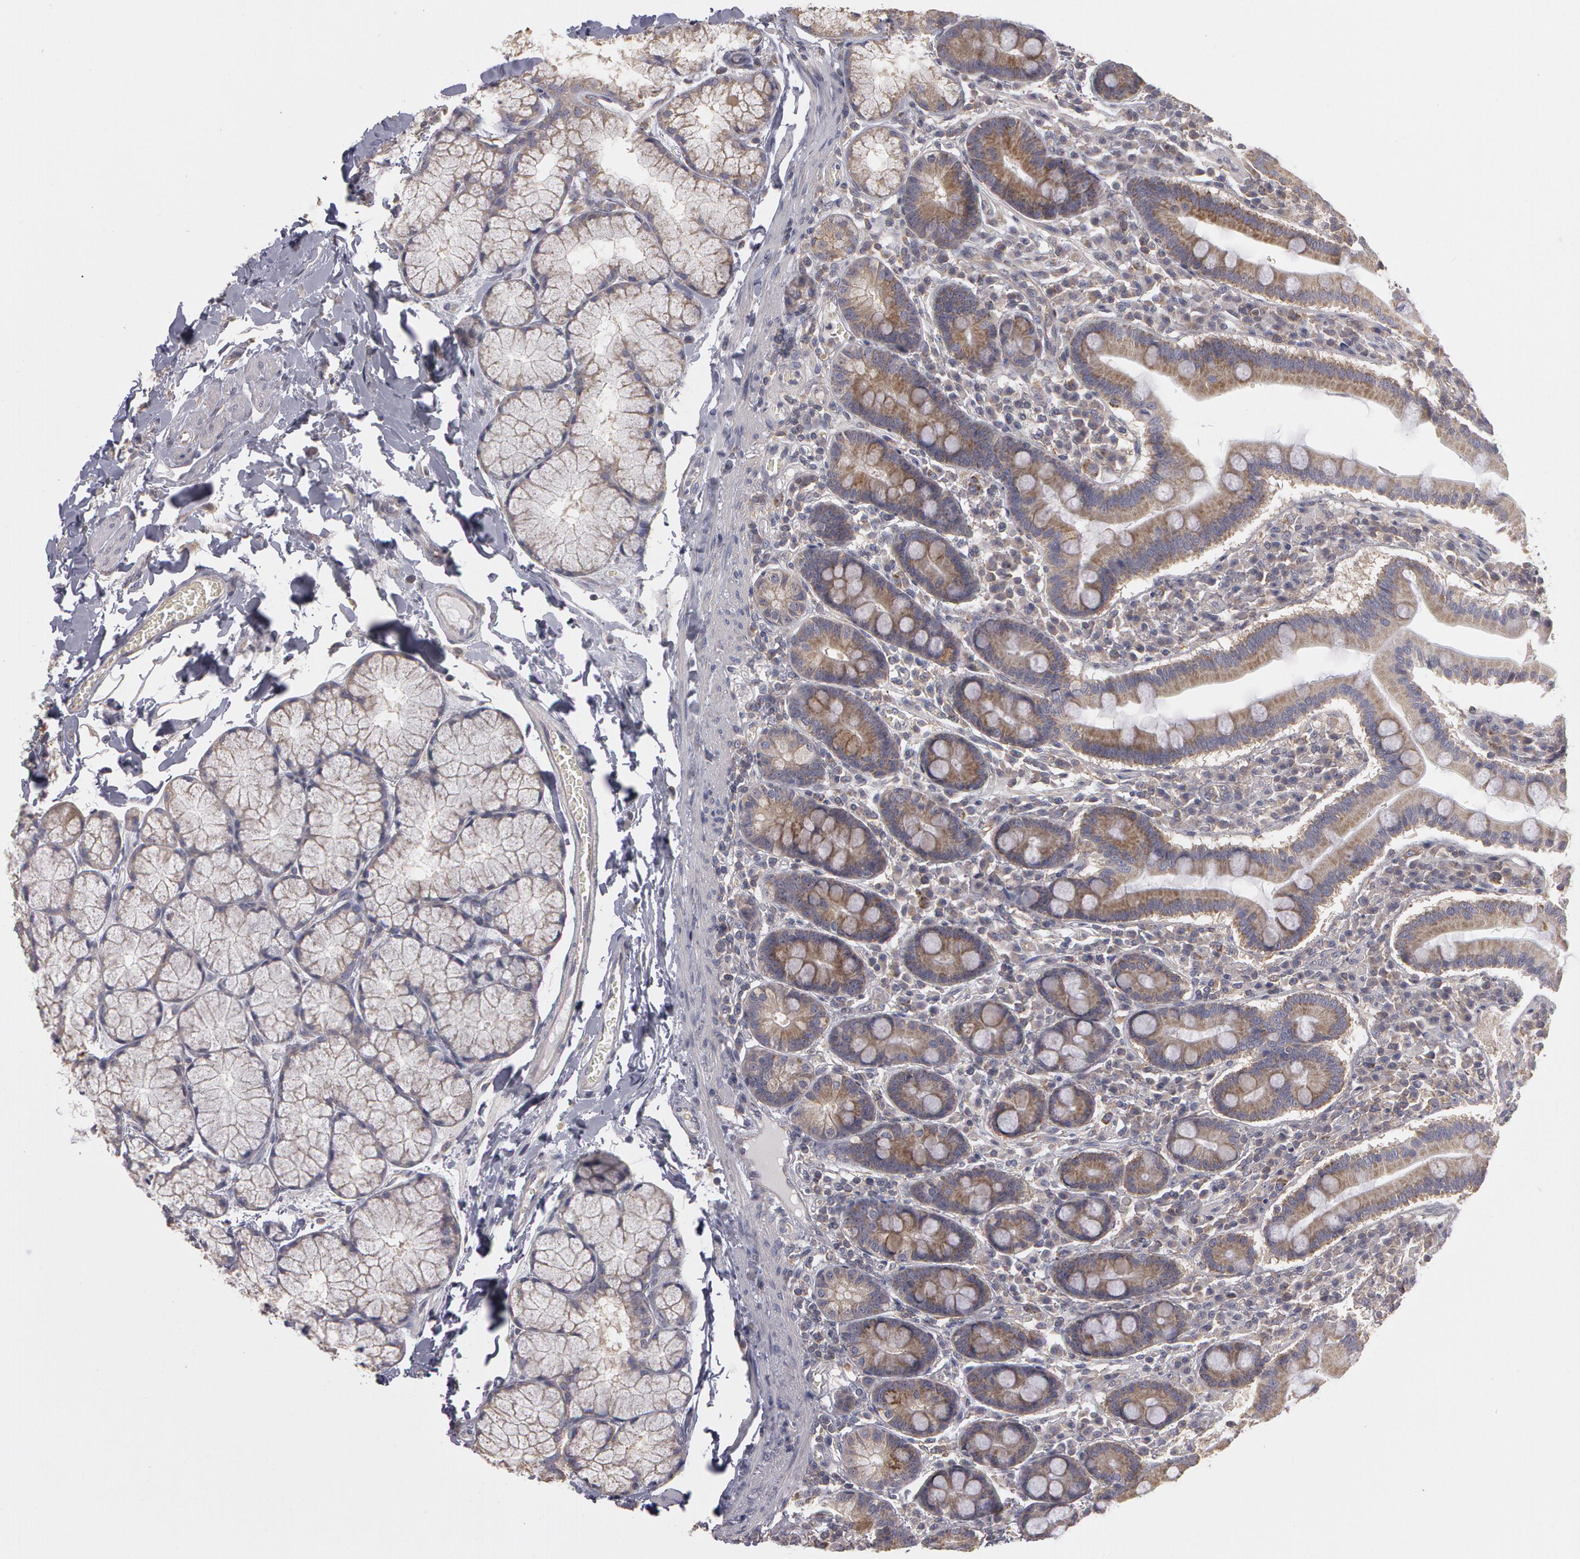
{"staining": {"intensity": "moderate", "quantity": ">75%", "location": "cytoplasmic/membranous"}, "tissue": "duodenum", "cell_type": "Glandular cells", "image_type": "normal", "snomed": [{"axis": "morphology", "description": "Normal tissue, NOS"}, {"axis": "topography", "description": "Duodenum"}], "caption": "Duodenum stained with DAB immunohistochemistry shows medium levels of moderate cytoplasmic/membranous staining in about >75% of glandular cells.", "gene": "NEK9", "patient": {"sex": "male", "age": 50}}